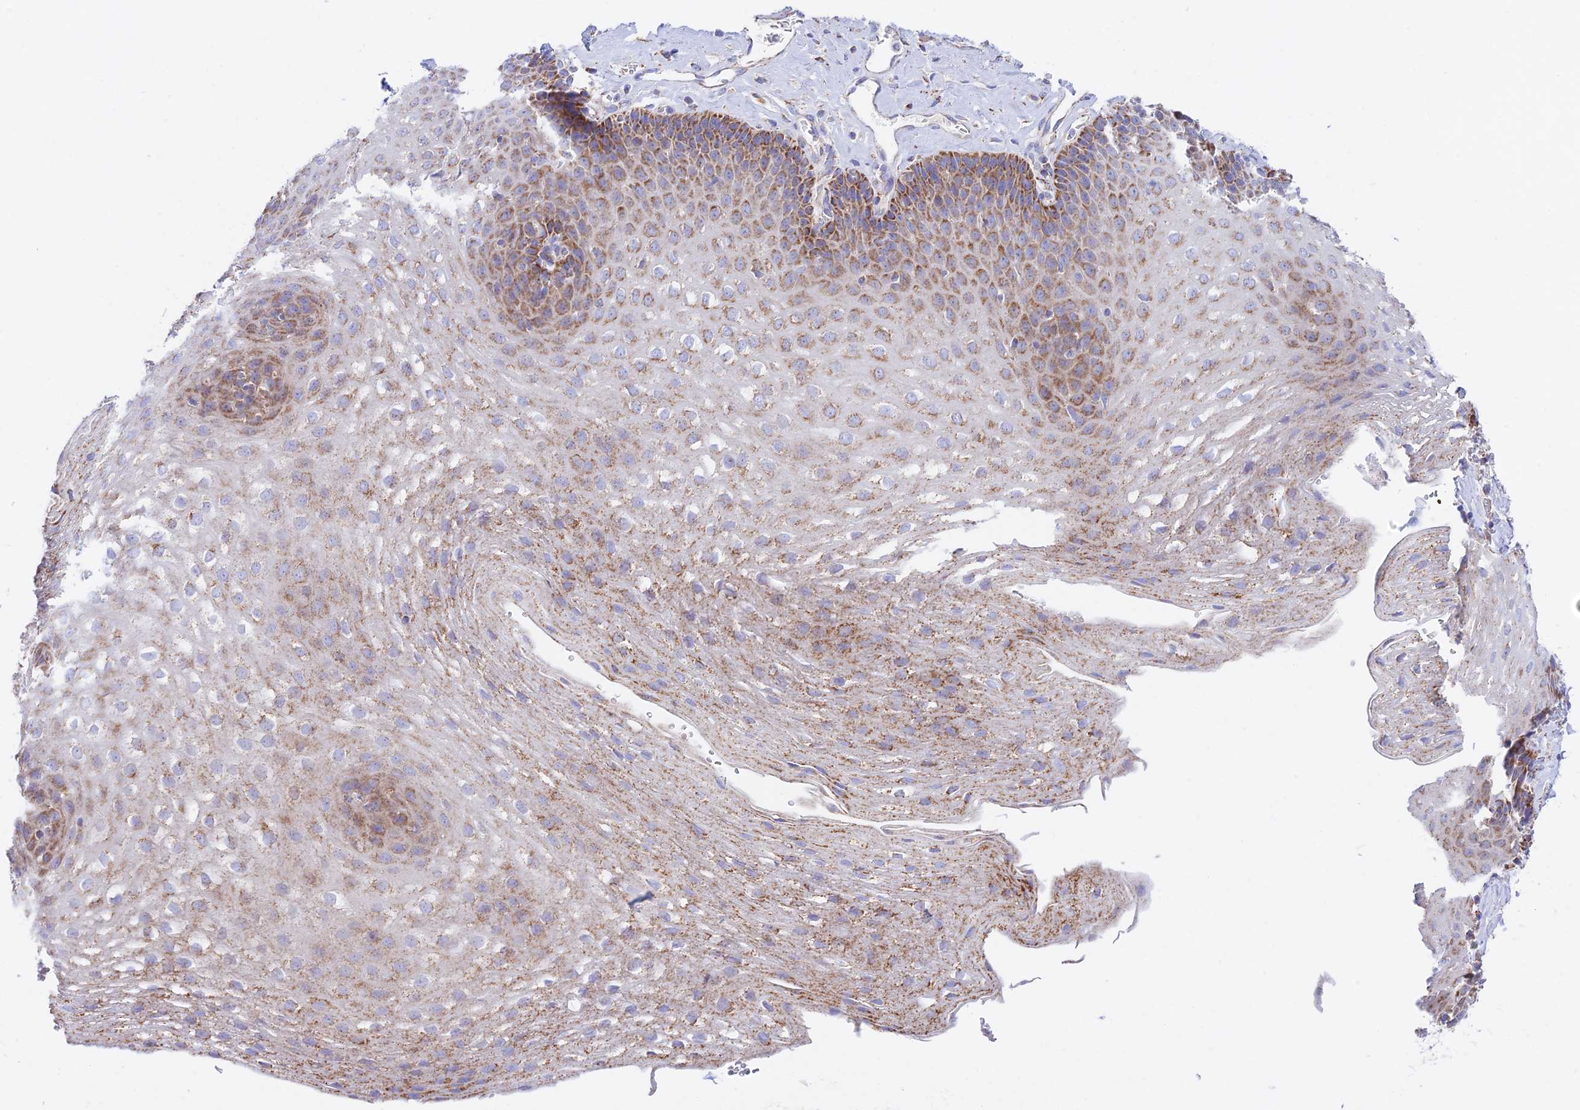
{"staining": {"intensity": "moderate", "quantity": "25%-75%", "location": "cytoplasmic/membranous"}, "tissue": "esophagus", "cell_type": "Squamous epithelial cells", "image_type": "normal", "snomed": [{"axis": "morphology", "description": "Normal tissue, NOS"}, {"axis": "topography", "description": "Esophagus"}], "caption": "Protein expression analysis of unremarkable human esophagus reveals moderate cytoplasmic/membranous positivity in about 25%-75% of squamous epithelial cells. (brown staining indicates protein expression, while blue staining denotes nuclei).", "gene": "HSDL2", "patient": {"sex": "female", "age": 66}}